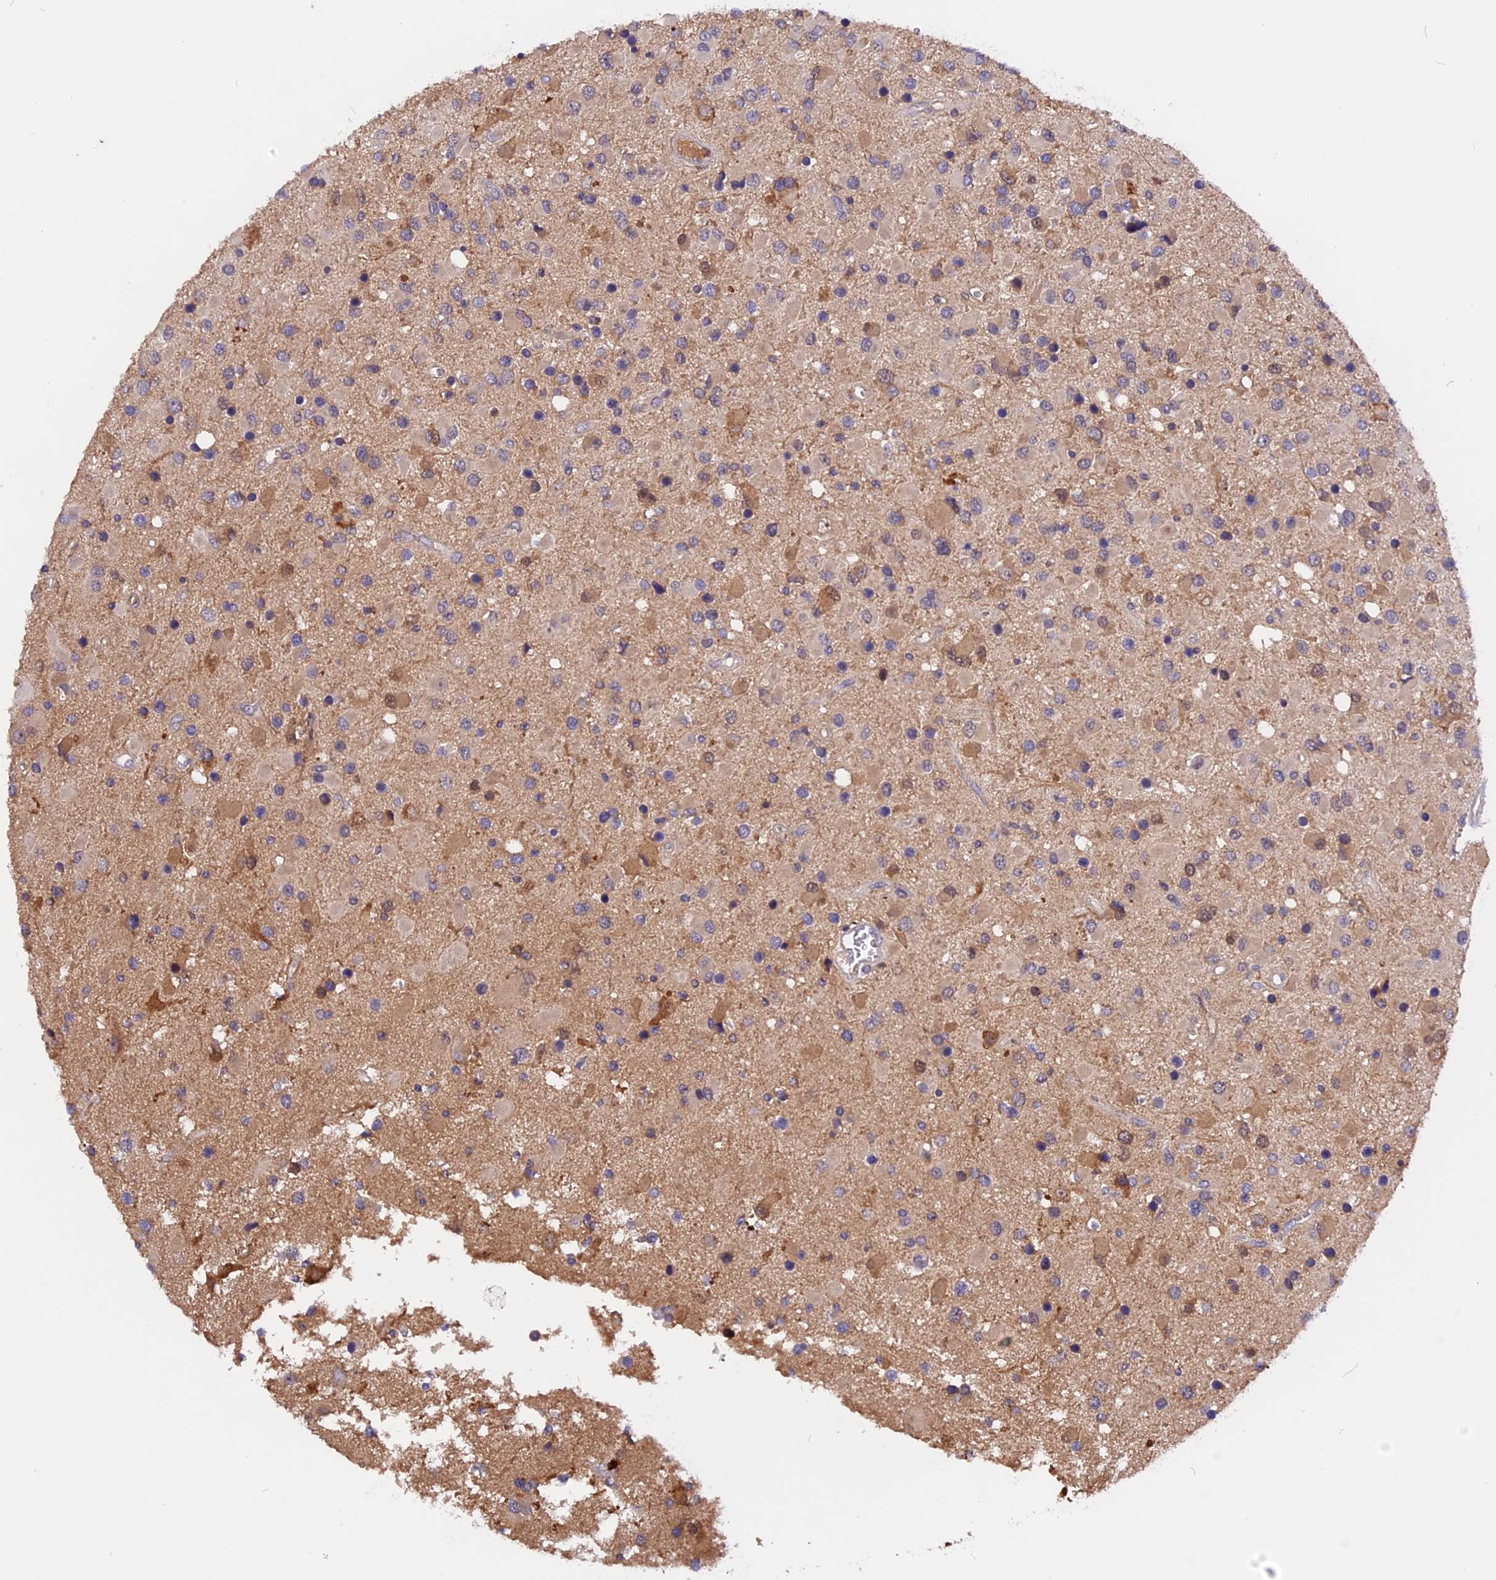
{"staining": {"intensity": "moderate", "quantity": "<25%", "location": "cytoplasmic/membranous"}, "tissue": "glioma", "cell_type": "Tumor cells", "image_type": "cancer", "snomed": [{"axis": "morphology", "description": "Glioma, malignant, High grade"}, {"axis": "topography", "description": "Brain"}], "caption": "About <25% of tumor cells in malignant glioma (high-grade) display moderate cytoplasmic/membranous protein expression as visualized by brown immunohistochemical staining.", "gene": "MARK4", "patient": {"sex": "male", "age": 53}}